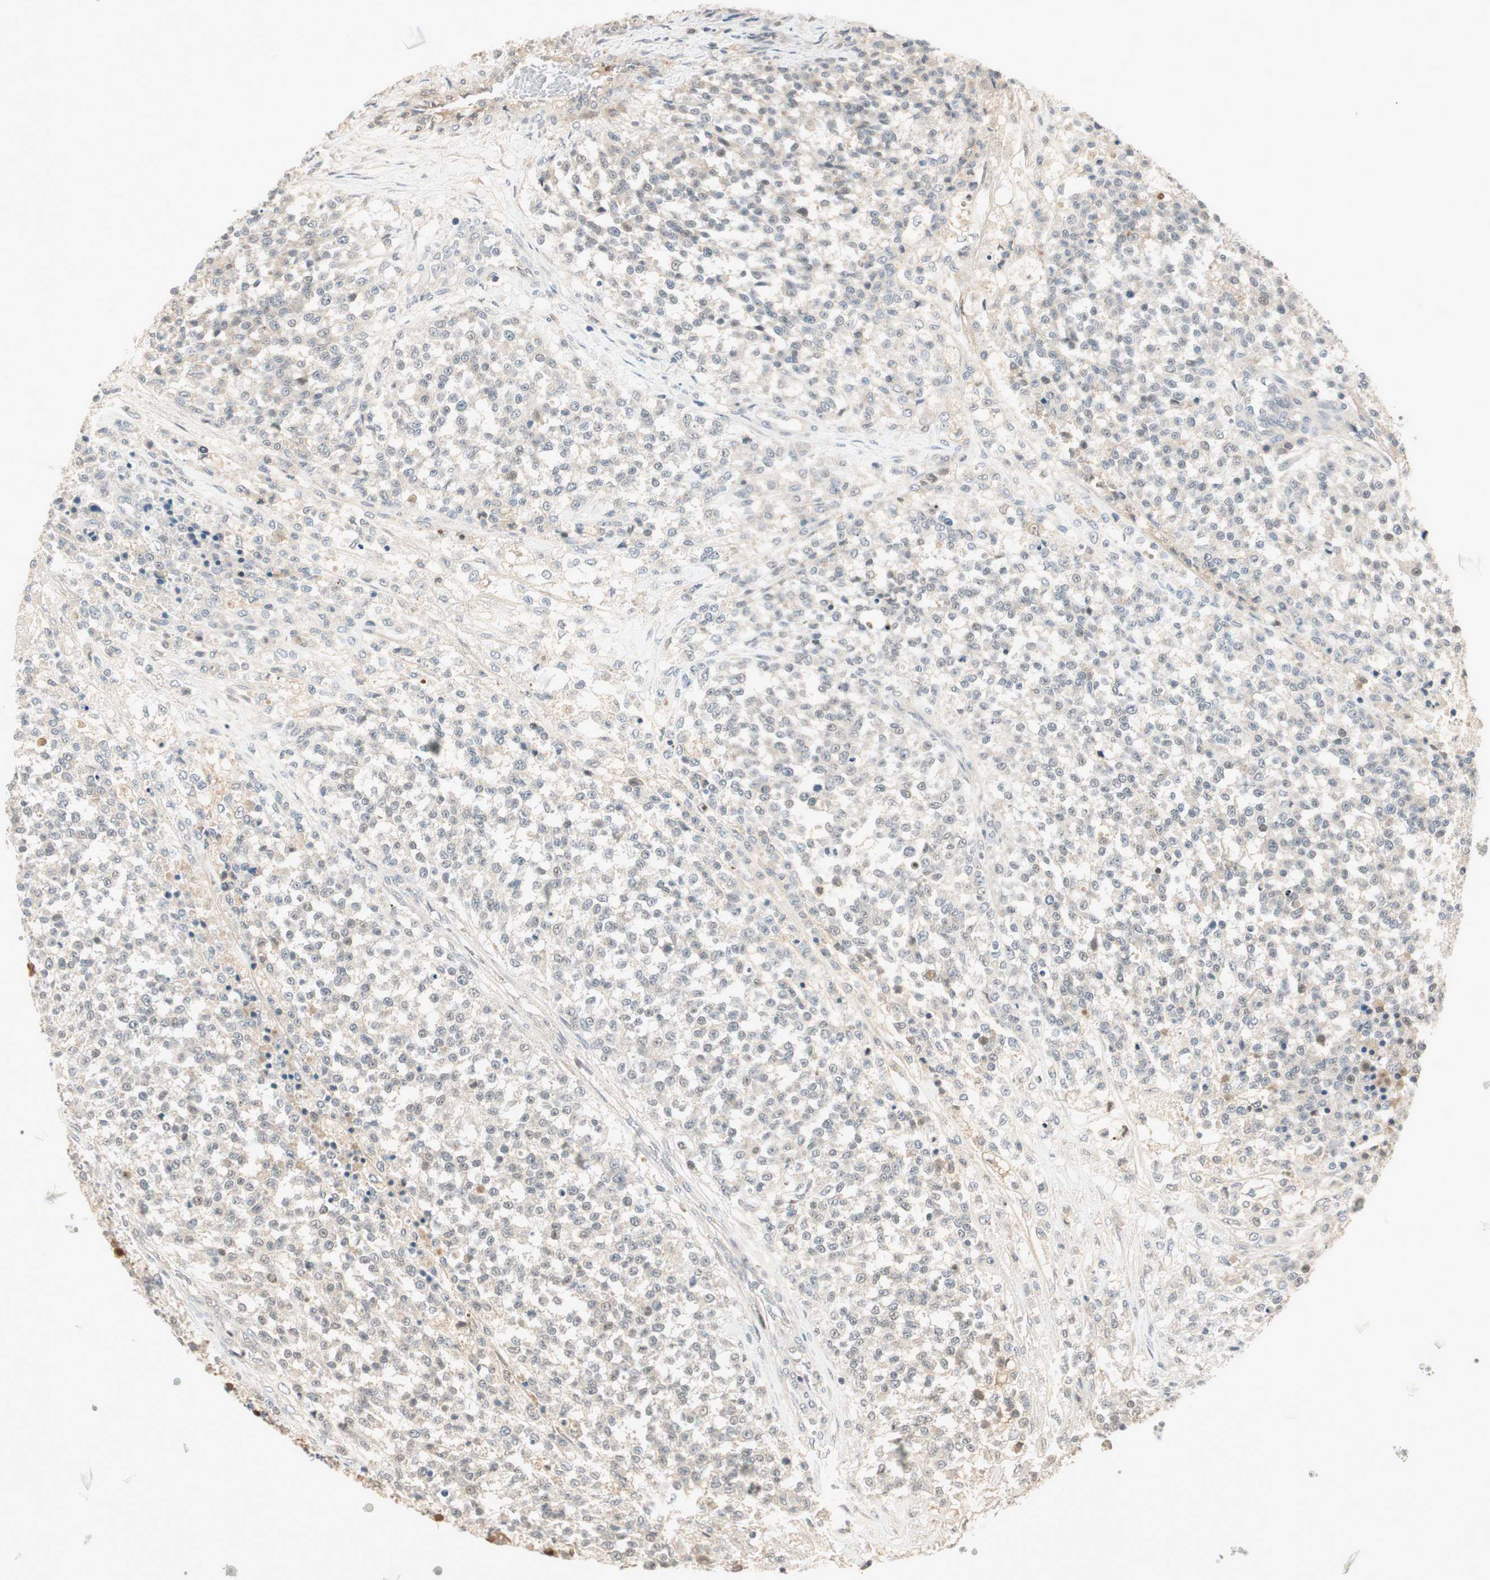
{"staining": {"intensity": "negative", "quantity": "none", "location": "none"}, "tissue": "testis cancer", "cell_type": "Tumor cells", "image_type": "cancer", "snomed": [{"axis": "morphology", "description": "Seminoma, NOS"}, {"axis": "topography", "description": "Testis"}], "caption": "Tumor cells show no significant positivity in testis cancer. (DAB (3,3'-diaminobenzidine) immunohistochemistry with hematoxylin counter stain).", "gene": "RNGTT", "patient": {"sex": "male", "age": 59}}